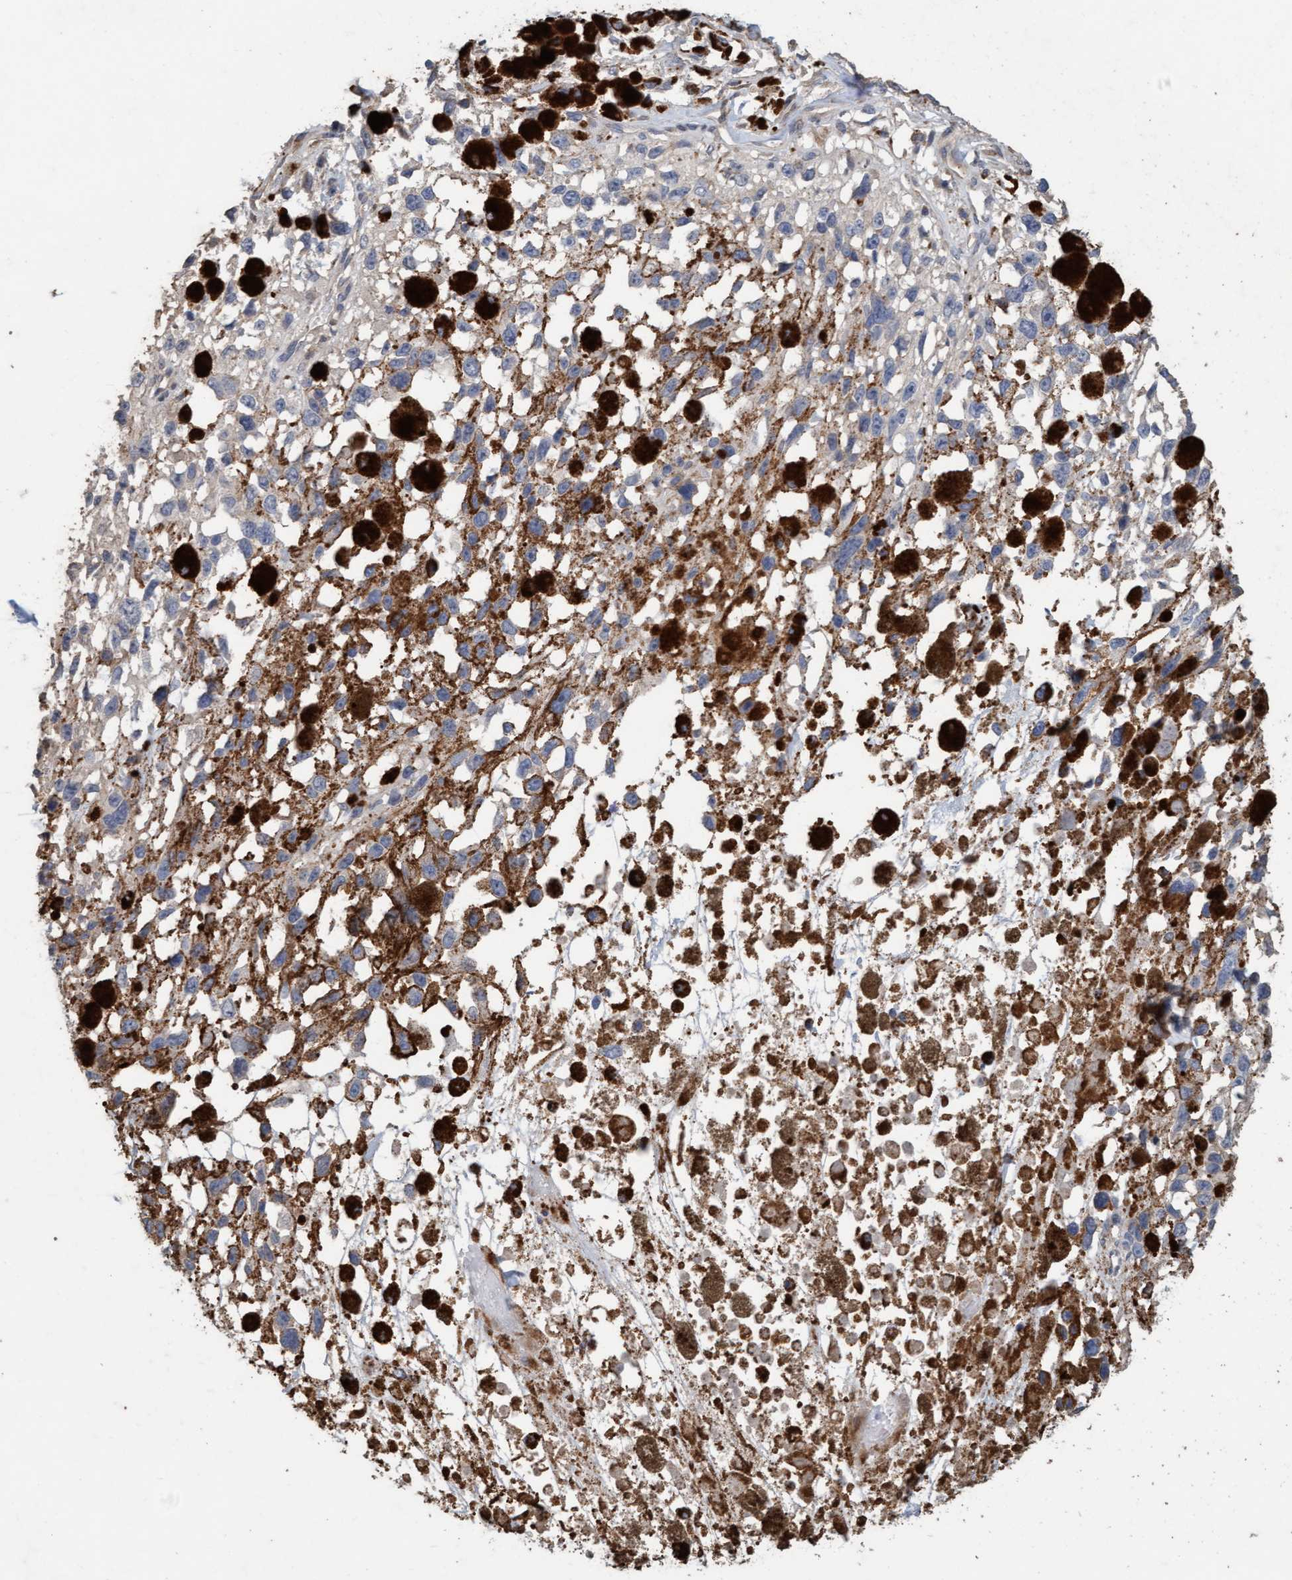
{"staining": {"intensity": "negative", "quantity": "none", "location": "none"}, "tissue": "melanoma", "cell_type": "Tumor cells", "image_type": "cancer", "snomed": [{"axis": "morphology", "description": "Malignant melanoma, Metastatic site"}, {"axis": "topography", "description": "Lymph node"}], "caption": "Tumor cells show no significant expression in melanoma. Nuclei are stained in blue.", "gene": "LONRF1", "patient": {"sex": "male", "age": 59}}